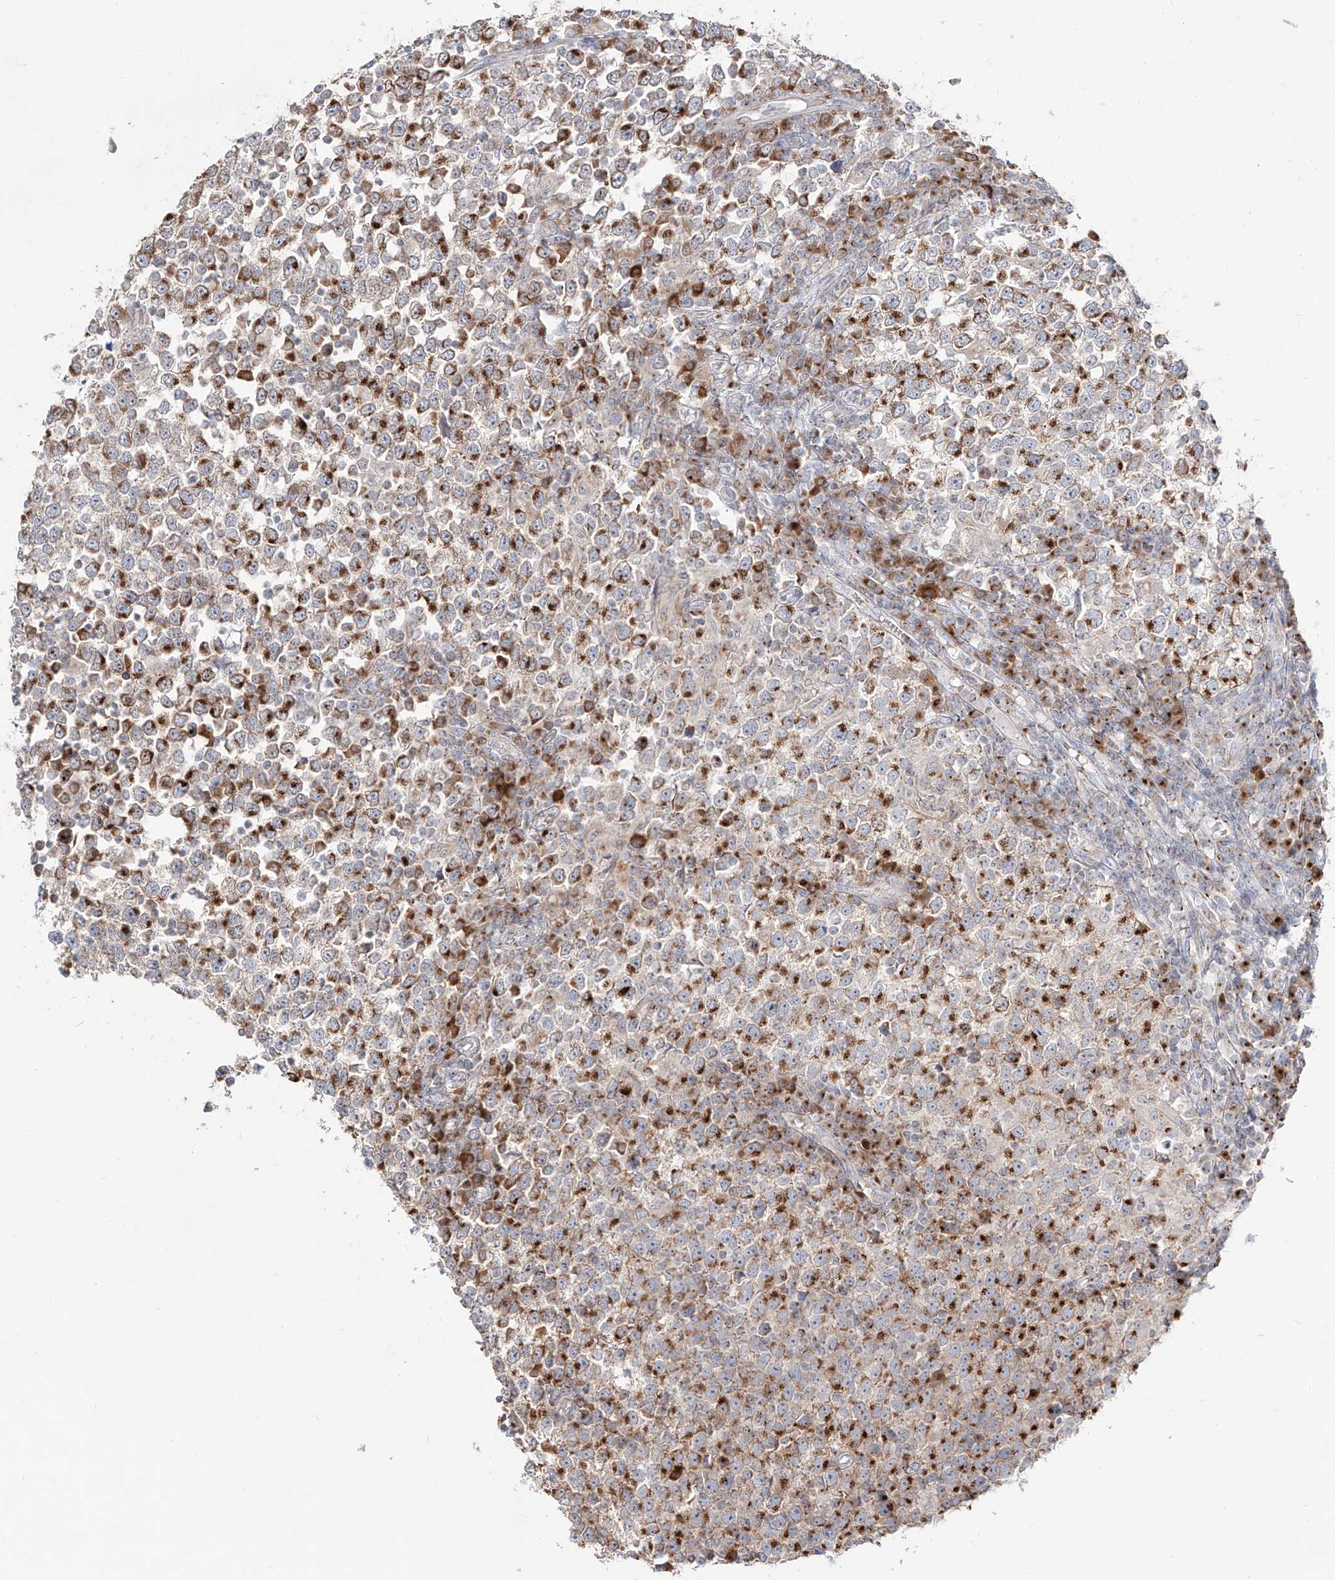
{"staining": {"intensity": "moderate", "quantity": ">75%", "location": "cytoplasmic/membranous"}, "tissue": "testis cancer", "cell_type": "Tumor cells", "image_type": "cancer", "snomed": [{"axis": "morphology", "description": "Seminoma, NOS"}, {"axis": "topography", "description": "Testis"}], "caption": "Testis seminoma stained for a protein demonstrates moderate cytoplasmic/membranous positivity in tumor cells.", "gene": "BSDC1", "patient": {"sex": "male", "age": 65}}